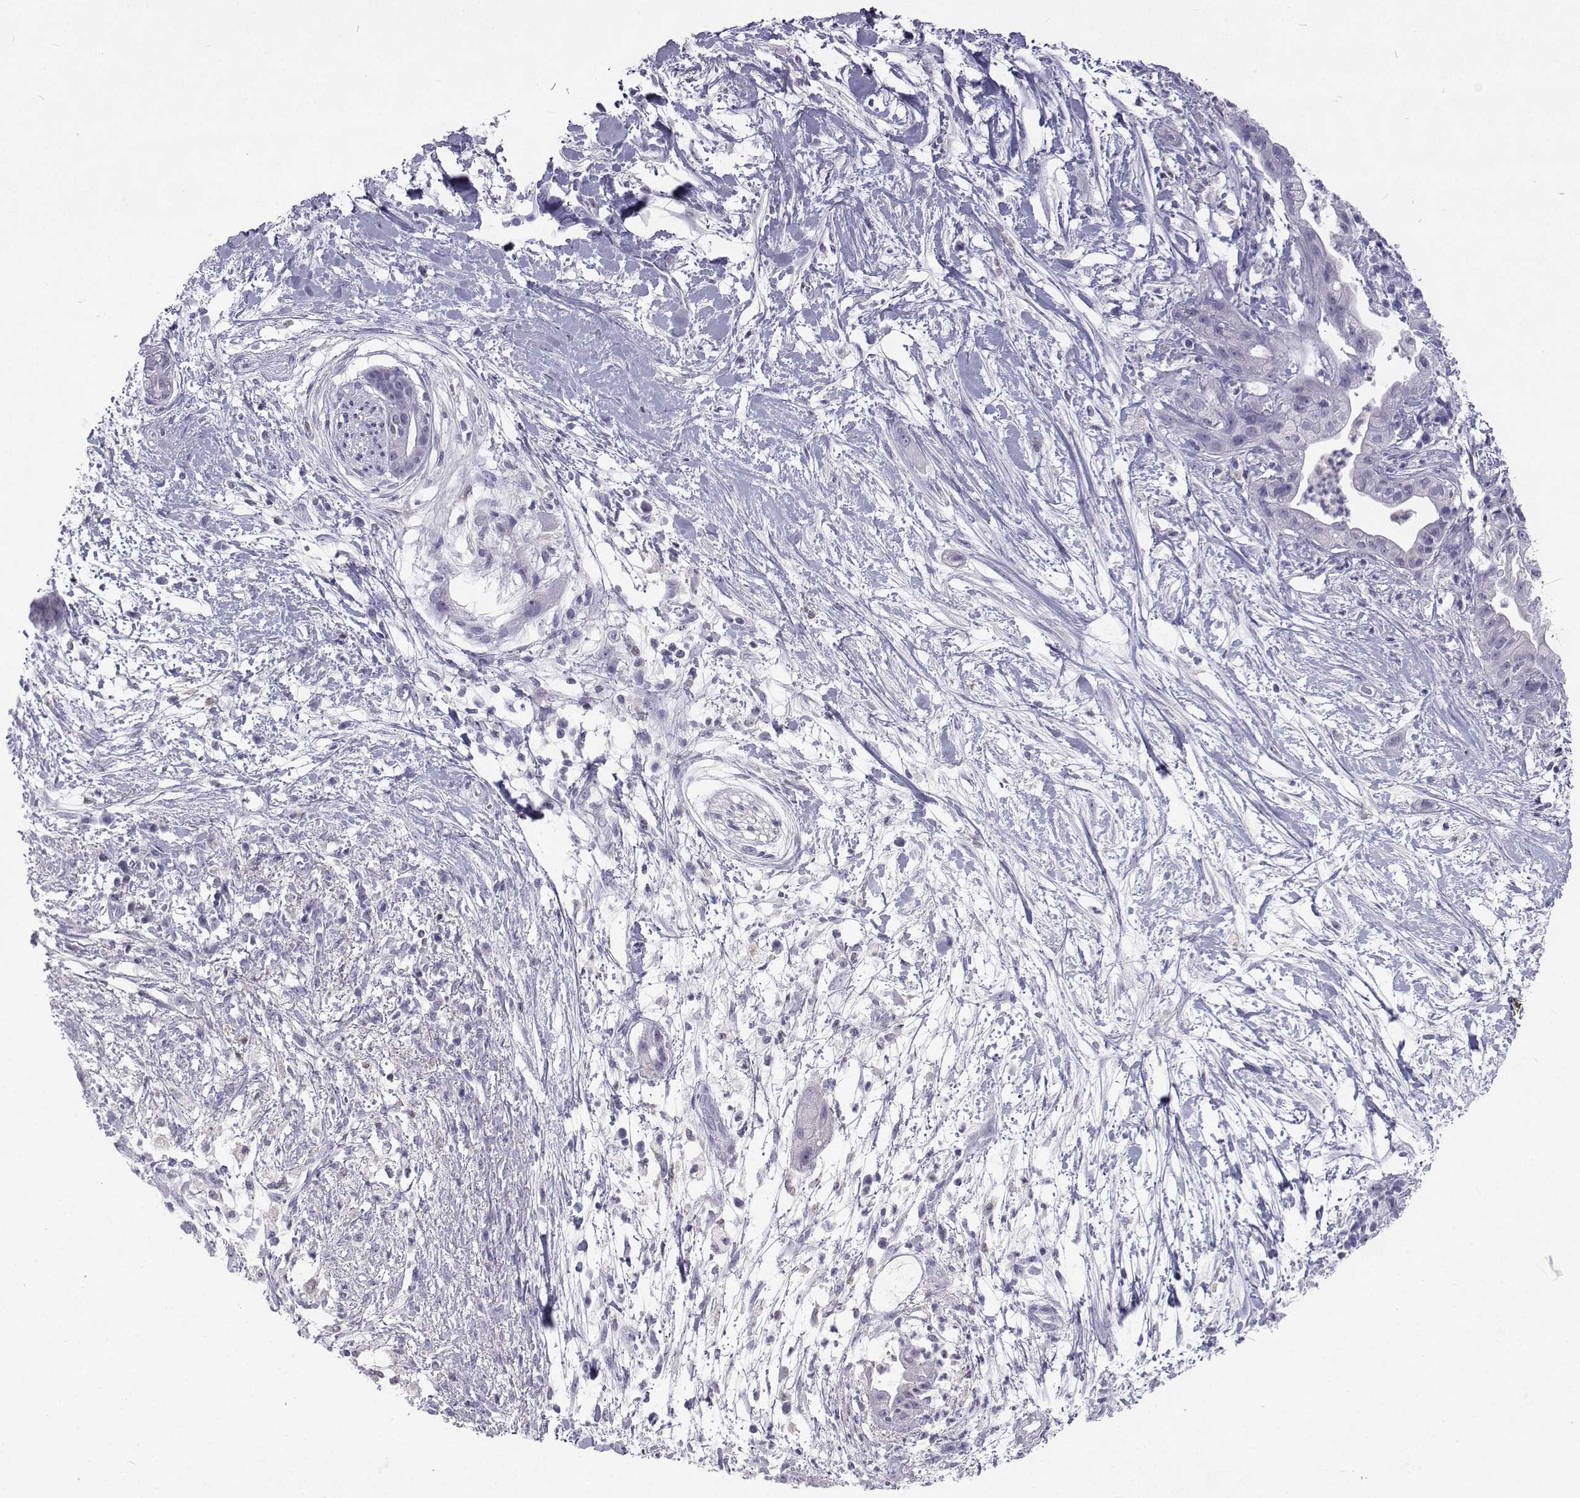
{"staining": {"intensity": "negative", "quantity": "none", "location": "none"}, "tissue": "pancreatic cancer", "cell_type": "Tumor cells", "image_type": "cancer", "snomed": [{"axis": "morphology", "description": "Normal tissue, NOS"}, {"axis": "morphology", "description": "Adenocarcinoma, NOS"}, {"axis": "topography", "description": "Lymph node"}, {"axis": "topography", "description": "Pancreas"}], "caption": "An image of human pancreatic cancer (adenocarcinoma) is negative for staining in tumor cells.", "gene": "GALM", "patient": {"sex": "female", "age": 58}}